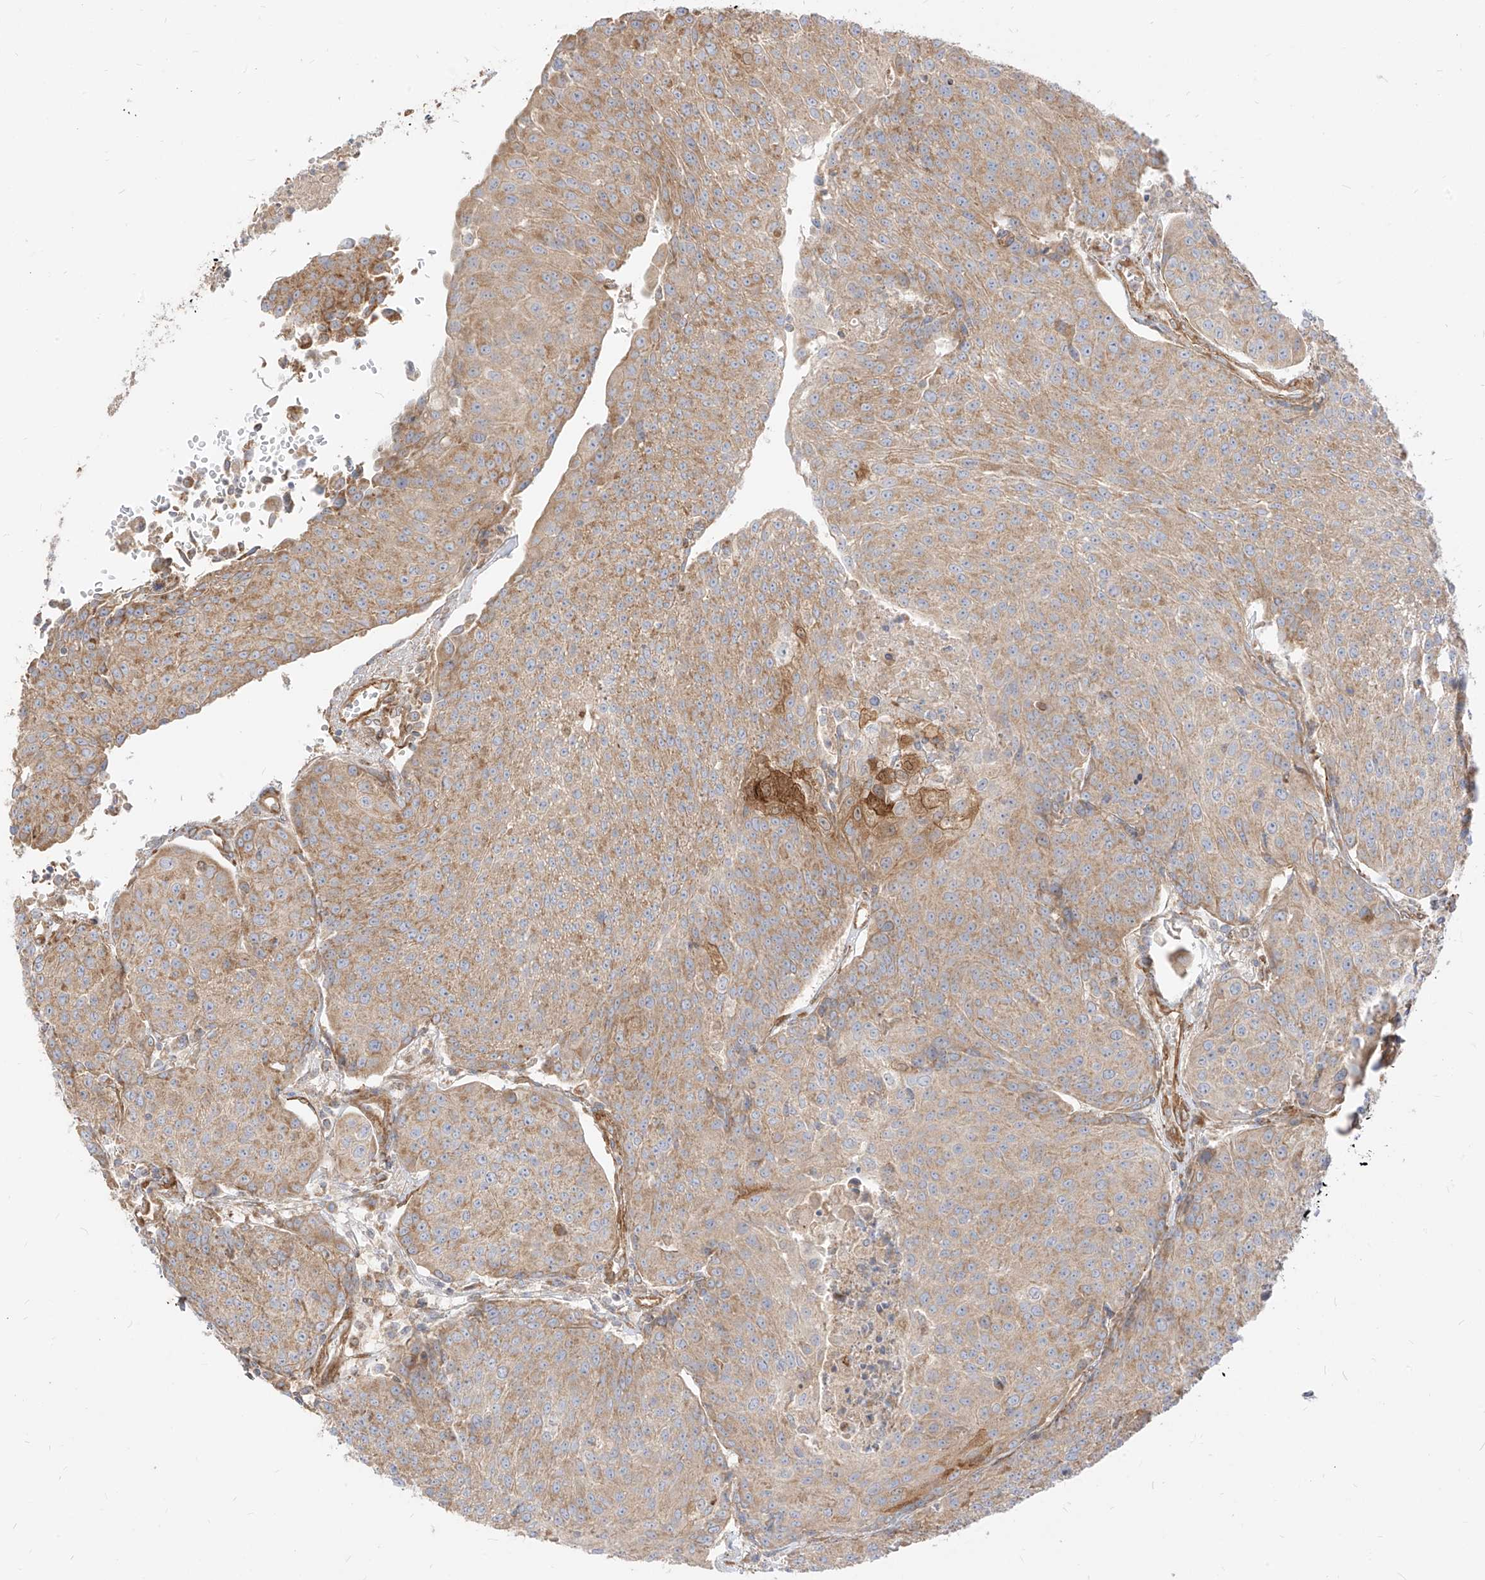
{"staining": {"intensity": "weak", "quantity": ">75%", "location": "cytoplasmic/membranous"}, "tissue": "urothelial cancer", "cell_type": "Tumor cells", "image_type": "cancer", "snomed": [{"axis": "morphology", "description": "Urothelial carcinoma, High grade"}, {"axis": "topography", "description": "Urinary bladder"}], "caption": "This histopathology image demonstrates IHC staining of high-grade urothelial carcinoma, with low weak cytoplasmic/membranous positivity in about >75% of tumor cells.", "gene": "PLCL1", "patient": {"sex": "female", "age": 85}}